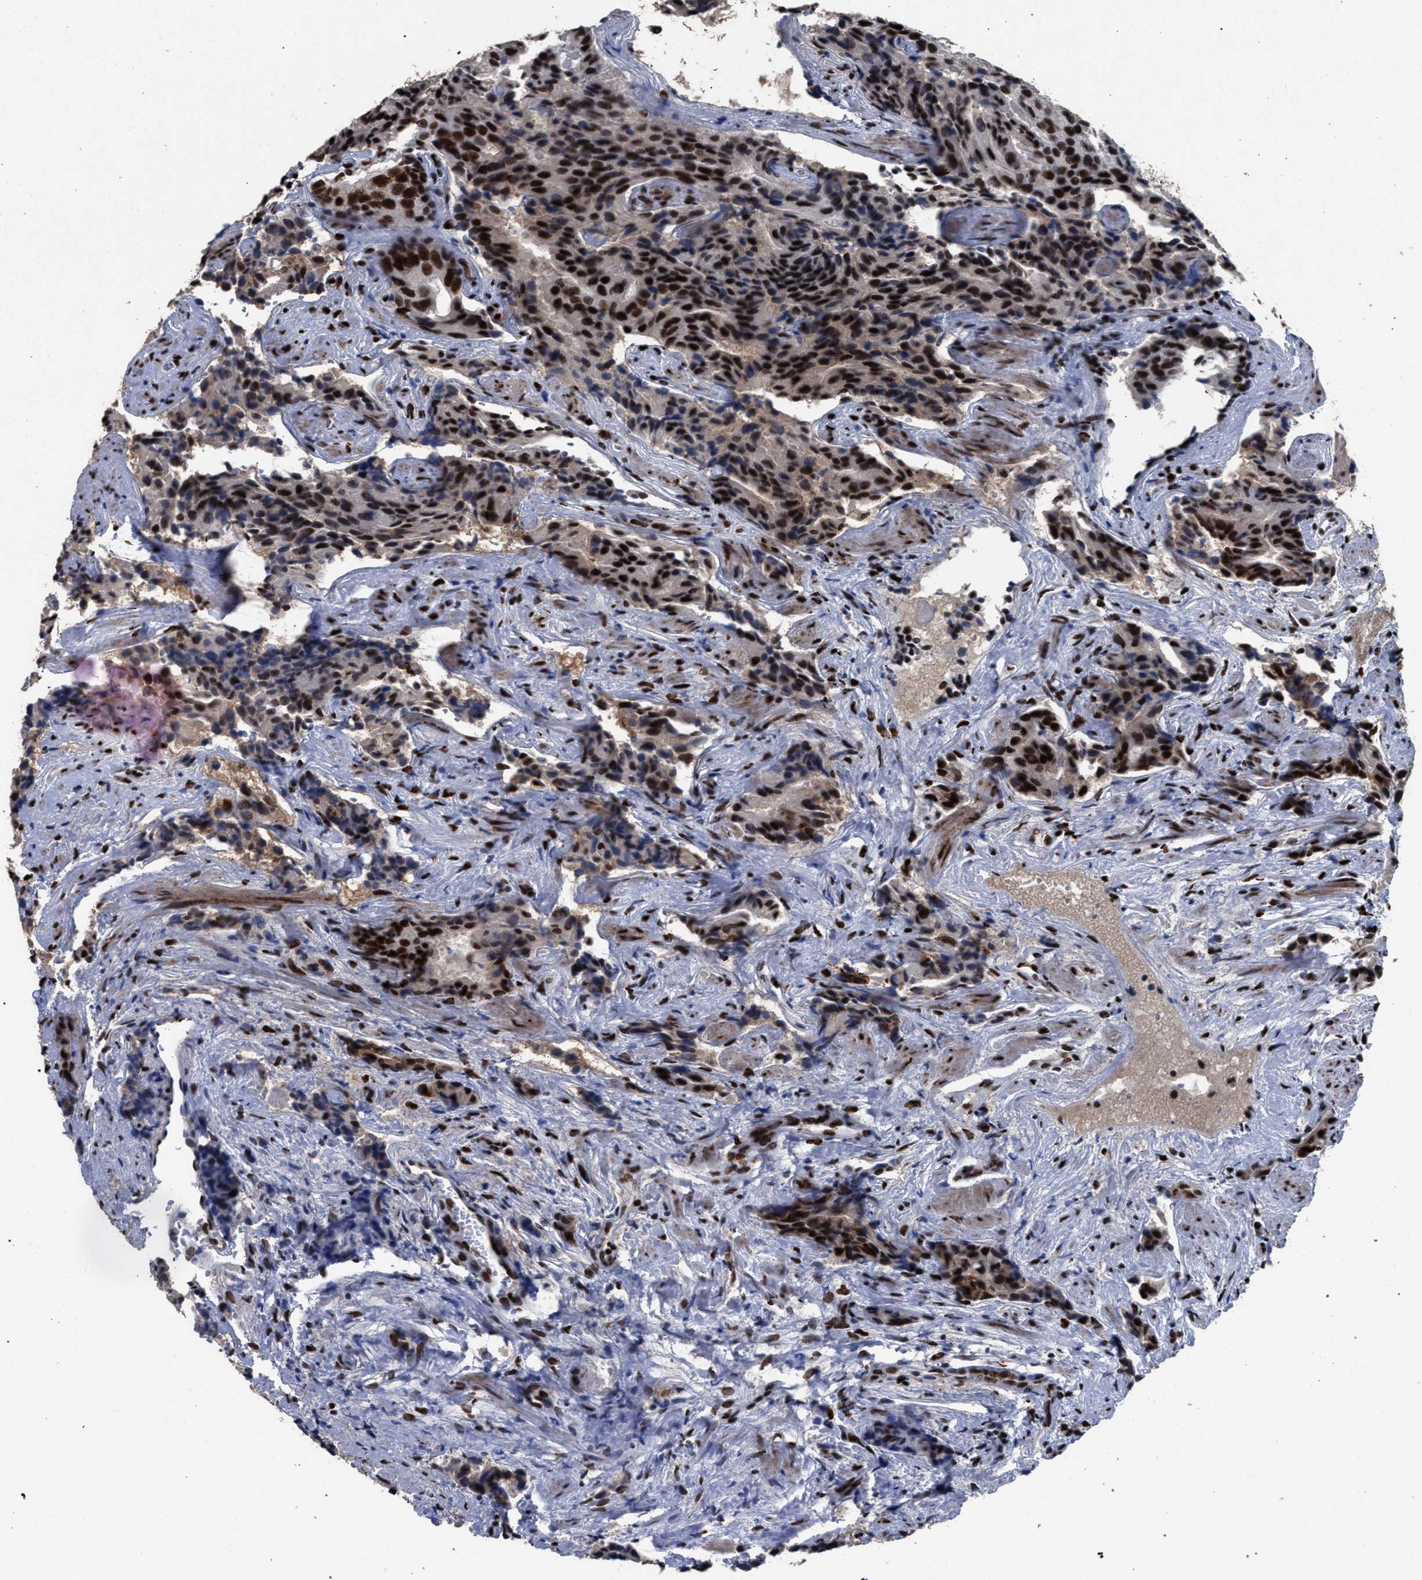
{"staining": {"intensity": "strong", "quantity": ">75%", "location": "nuclear"}, "tissue": "prostate cancer", "cell_type": "Tumor cells", "image_type": "cancer", "snomed": [{"axis": "morphology", "description": "Adenocarcinoma, High grade"}, {"axis": "topography", "description": "Prostate"}], "caption": "Protein expression by immunohistochemistry displays strong nuclear expression in approximately >75% of tumor cells in prostate cancer (high-grade adenocarcinoma).", "gene": "TP53BP1", "patient": {"sex": "male", "age": 58}}